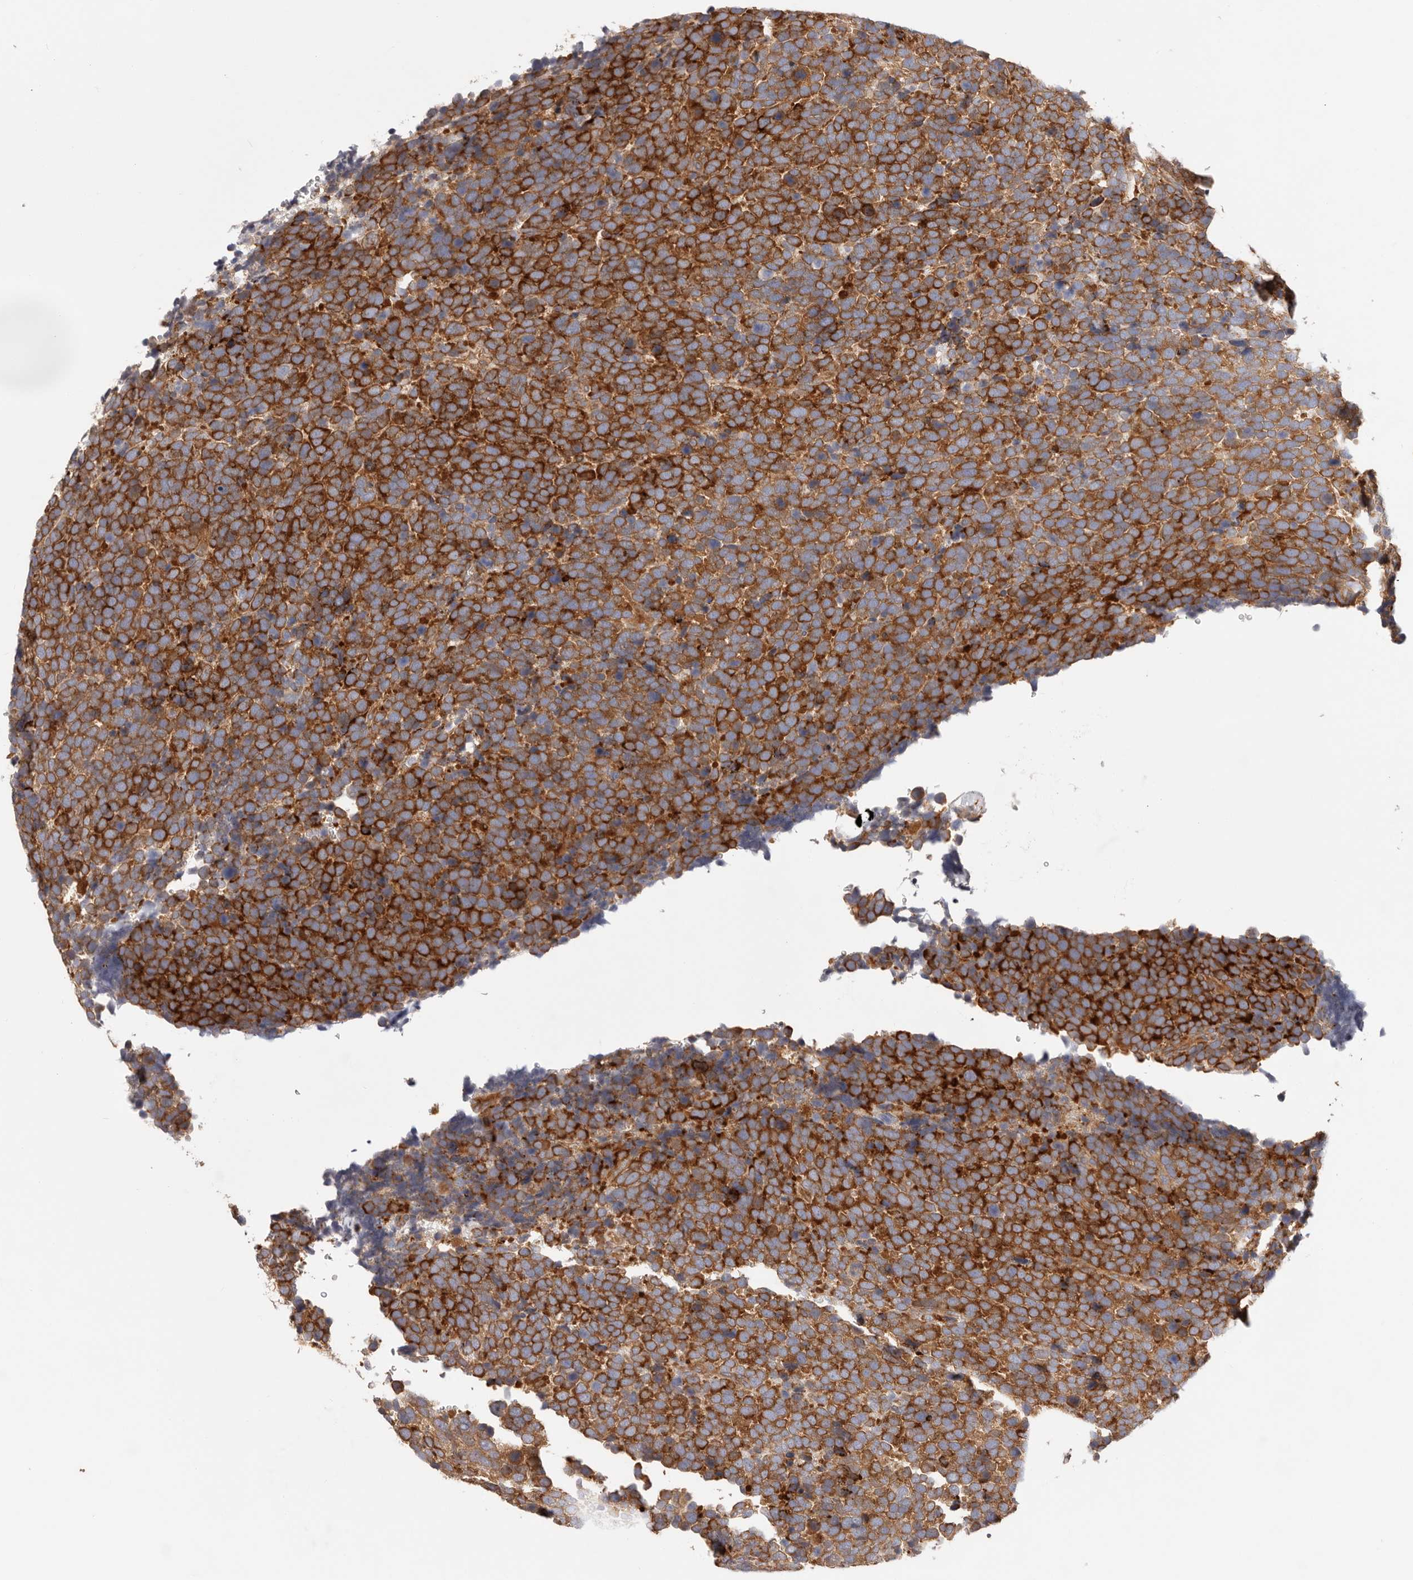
{"staining": {"intensity": "strong", "quantity": ">75%", "location": "cytoplasmic/membranous"}, "tissue": "urothelial cancer", "cell_type": "Tumor cells", "image_type": "cancer", "snomed": [{"axis": "morphology", "description": "Urothelial carcinoma, High grade"}, {"axis": "topography", "description": "Urinary bladder"}], "caption": "The micrograph reveals a brown stain indicating the presence of a protein in the cytoplasmic/membranous of tumor cells in urothelial cancer.", "gene": "KCMF1", "patient": {"sex": "female", "age": 82}}